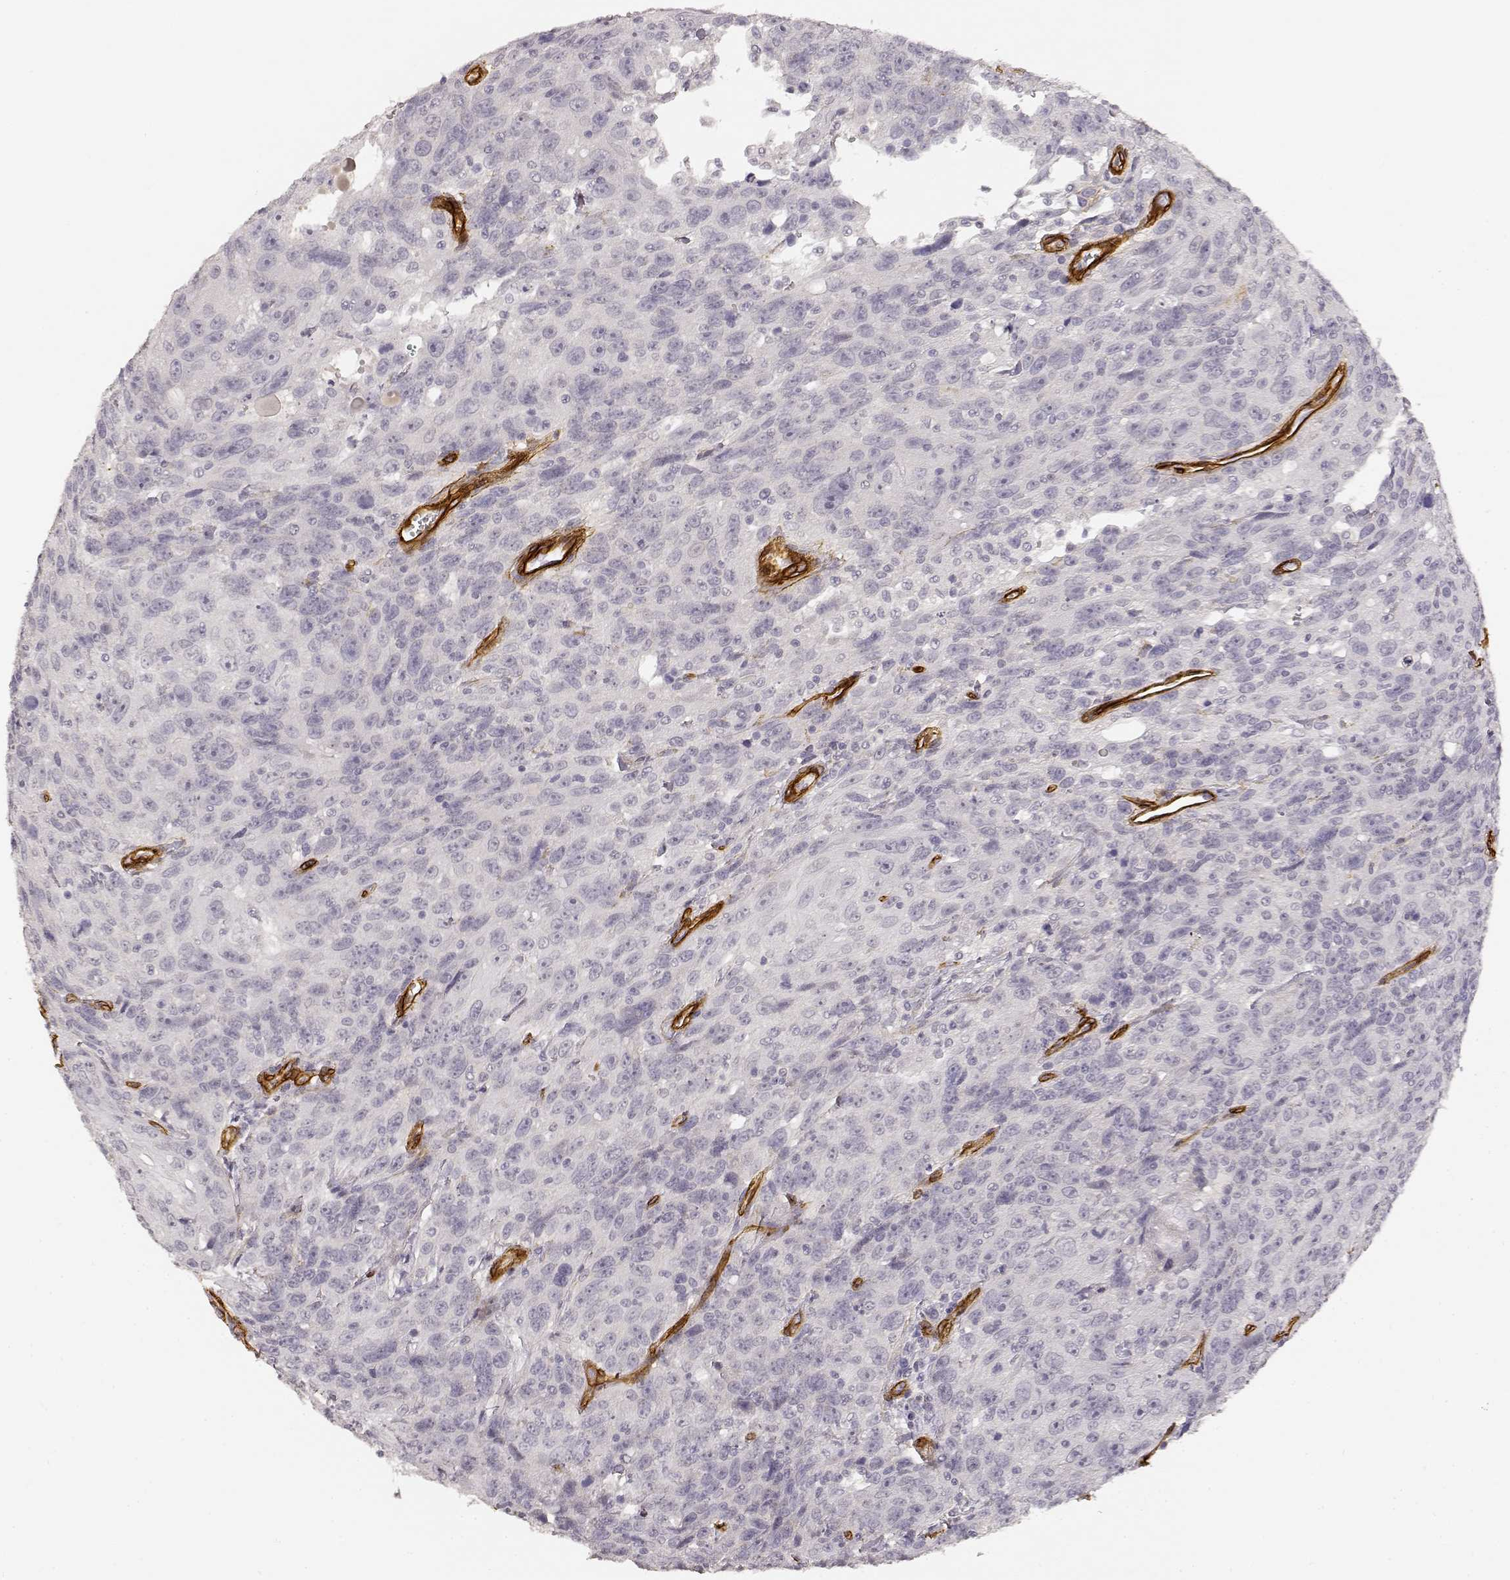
{"staining": {"intensity": "negative", "quantity": "none", "location": "none"}, "tissue": "urothelial cancer", "cell_type": "Tumor cells", "image_type": "cancer", "snomed": [{"axis": "morphology", "description": "Urothelial carcinoma, NOS"}, {"axis": "morphology", "description": "Urothelial carcinoma, High grade"}, {"axis": "topography", "description": "Urinary bladder"}], "caption": "Tumor cells show no significant protein expression in urothelial carcinoma (high-grade).", "gene": "LAMA4", "patient": {"sex": "female", "age": 73}}